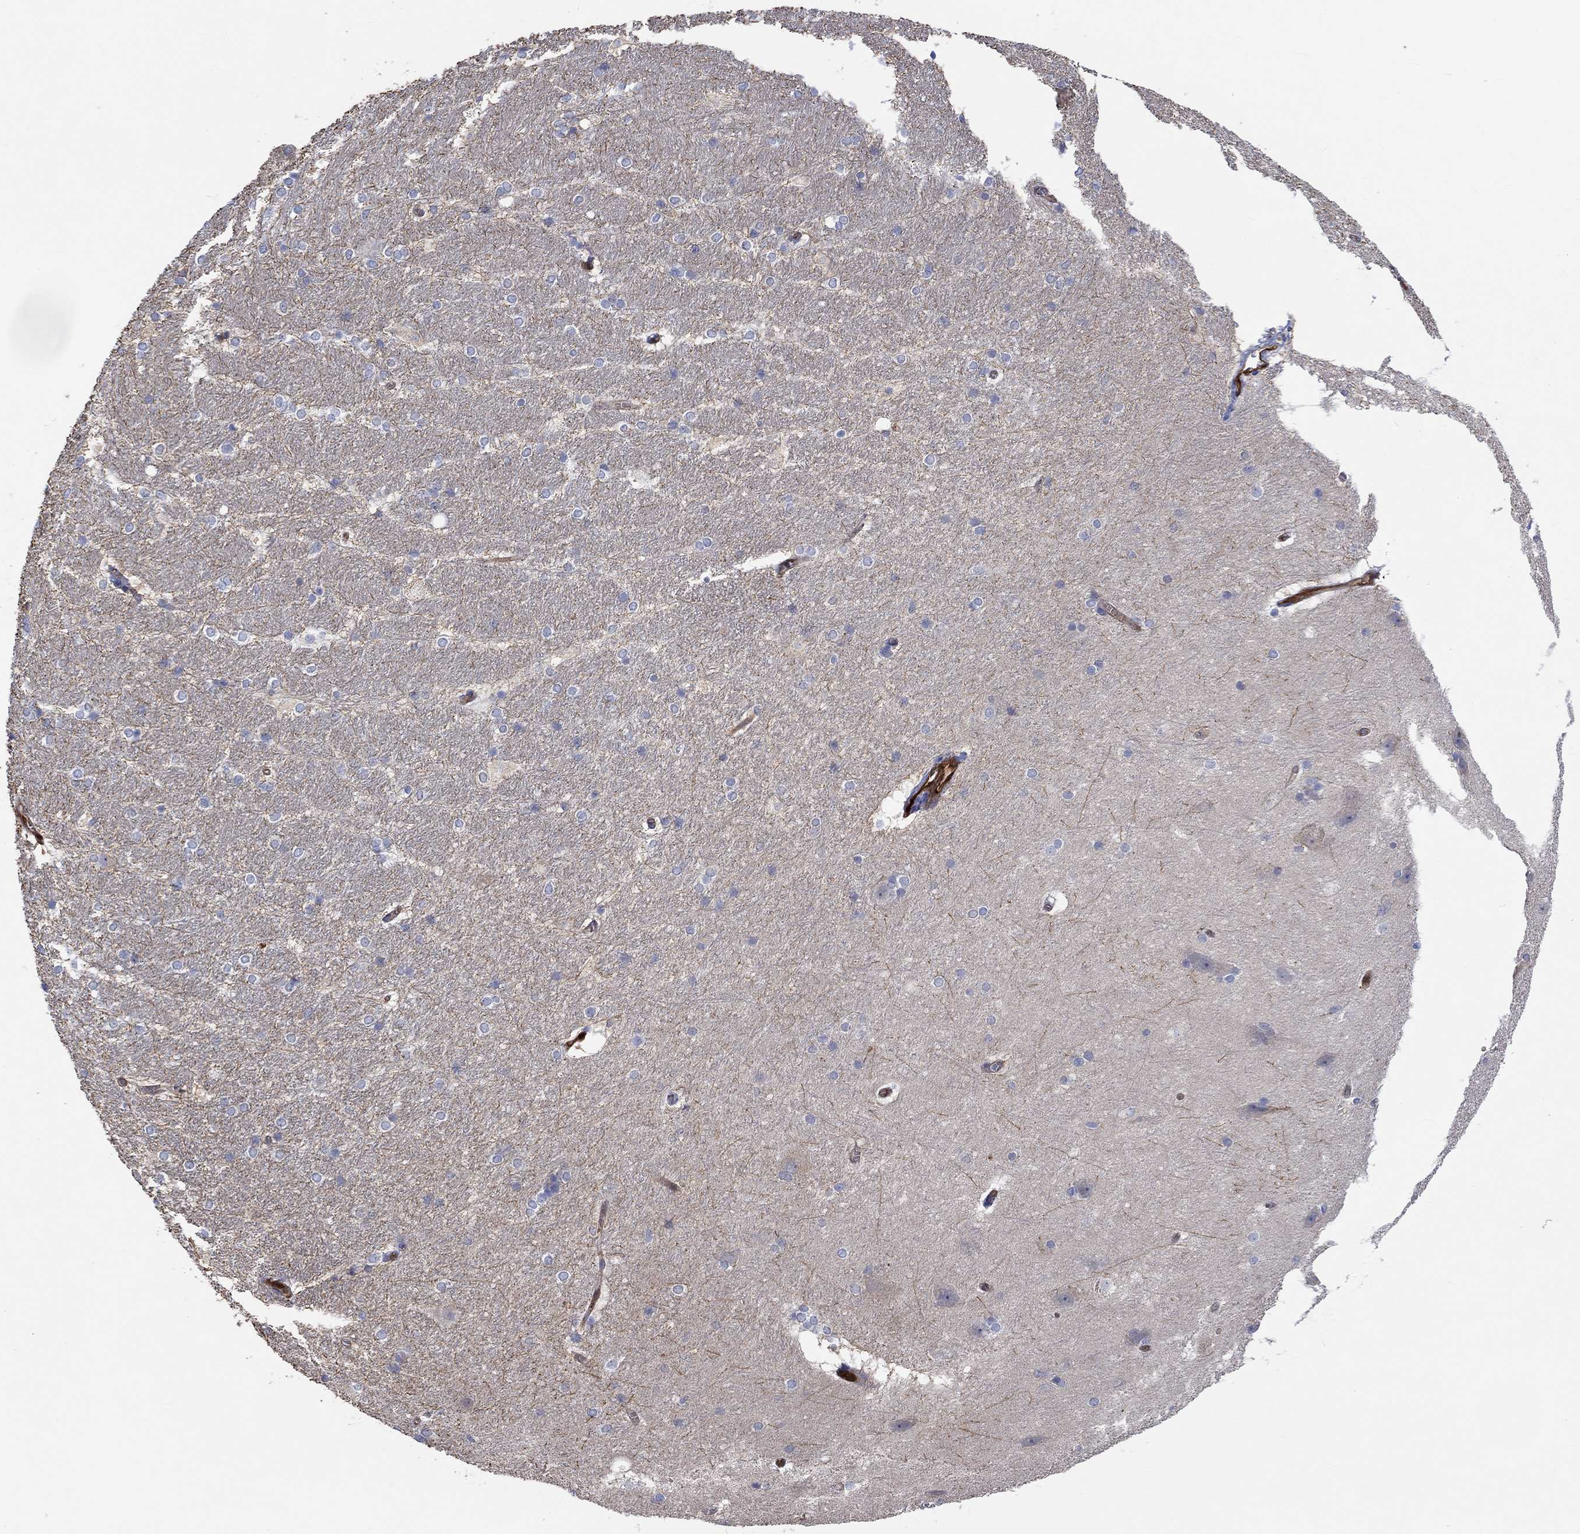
{"staining": {"intensity": "moderate", "quantity": "<25%", "location": "cytoplasmic/membranous"}, "tissue": "hippocampus", "cell_type": "Glial cells", "image_type": "normal", "snomed": [{"axis": "morphology", "description": "Normal tissue, NOS"}, {"axis": "topography", "description": "Cerebral cortex"}, {"axis": "topography", "description": "Hippocampus"}], "caption": "Human hippocampus stained for a protein (brown) reveals moderate cytoplasmic/membranous positive expression in about <25% of glial cells.", "gene": "TGM2", "patient": {"sex": "female", "age": 19}}